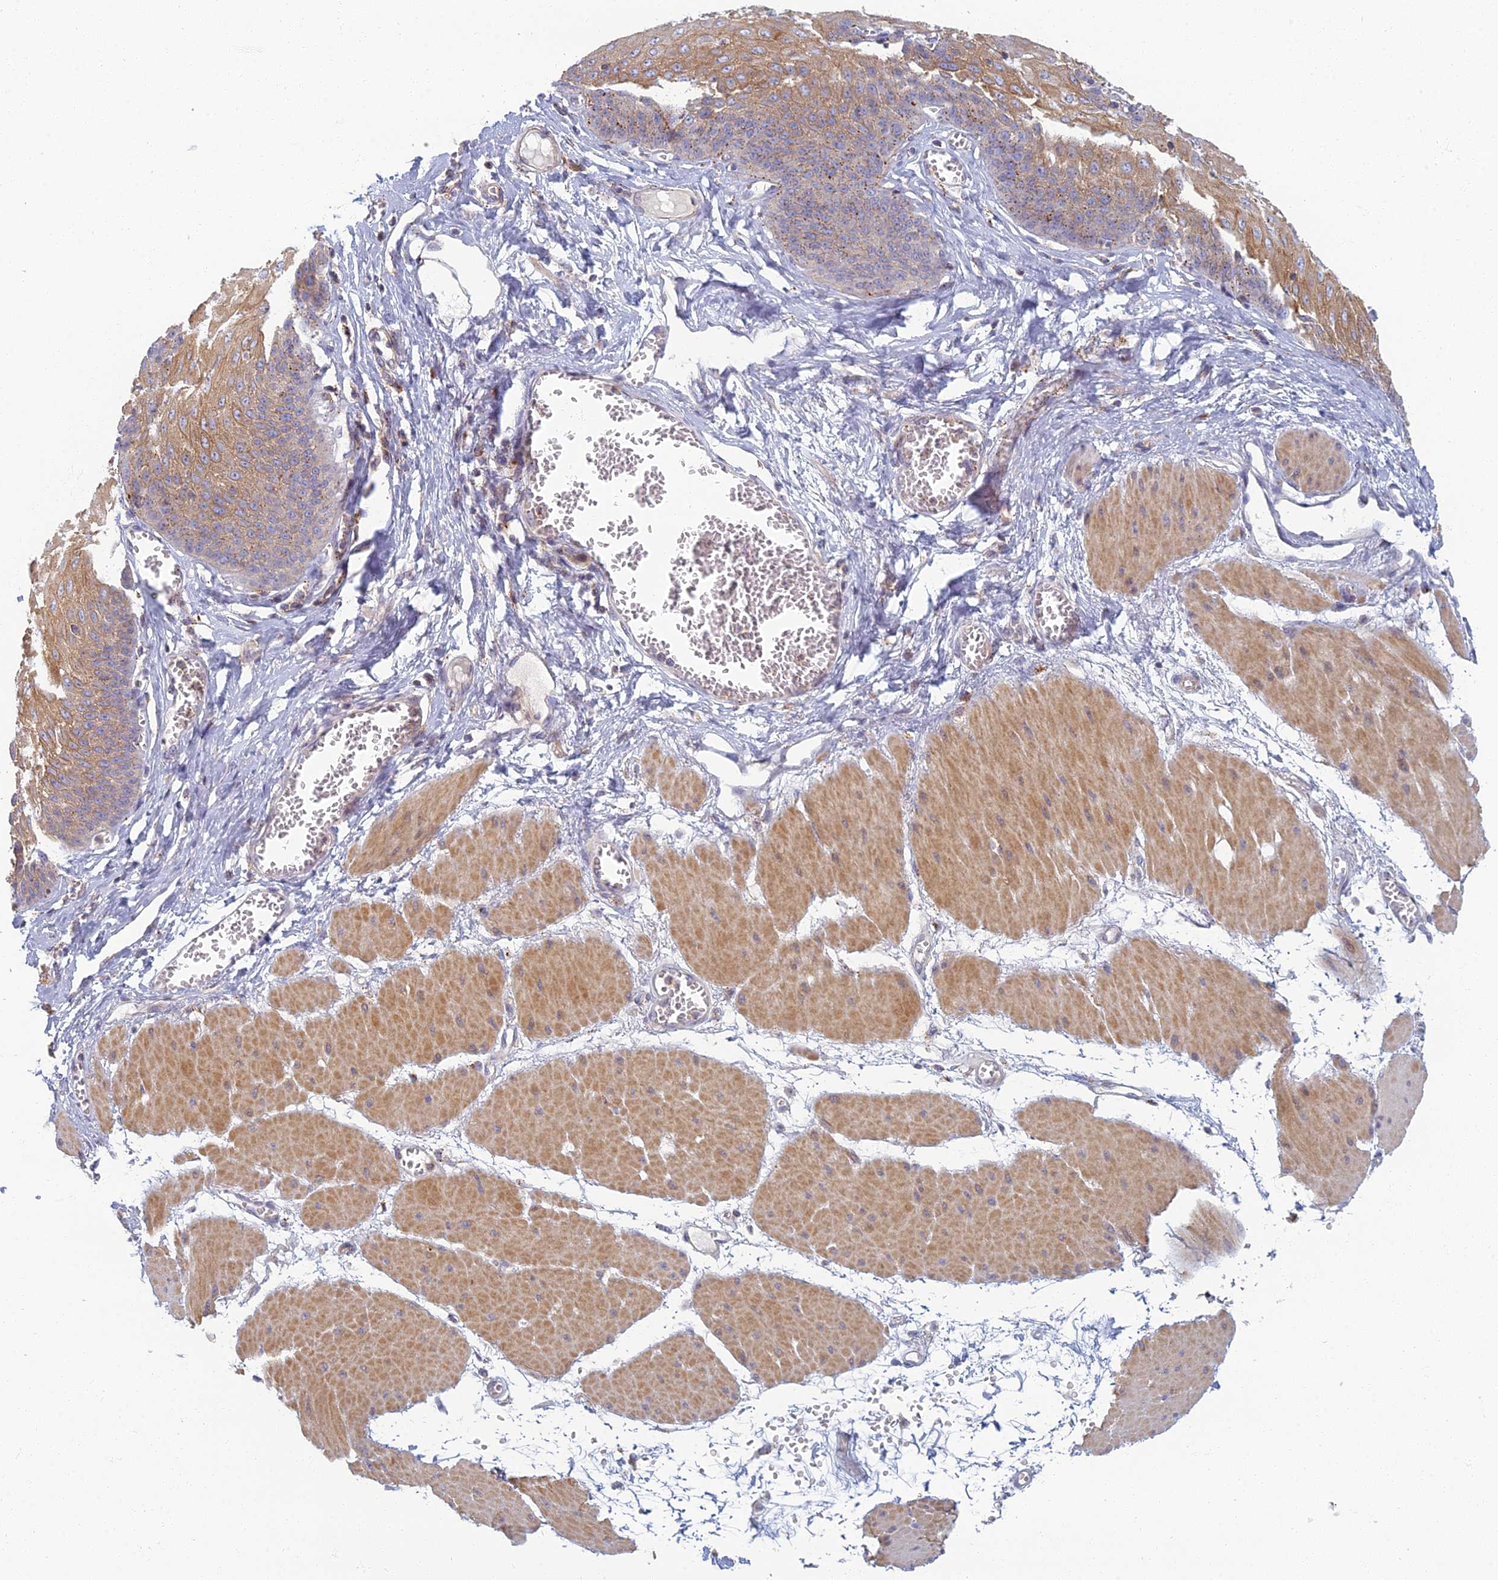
{"staining": {"intensity": "moderate", "quantity": ">75%", "location": "cytoplasmic/membranous"}, "tissue": "esophagus", "cell_type": "Squamous epithelial cells", "image_type": "normal", "snomed": [{"axis": "morphology", "description": "Normal tissue, NOS"}, {"axis": "topography", "description": "Esophagus"}], "caption": "A histopathology image of human esophagus stained for a protein demonstrates moderate cytoplasmic/membranous brown staining in squamous epithelial cells. Using DAB (brown) and hematoxylin (blue) stains, captured at high magnification using brightfield microscopy.", "gene": "CHMP4B", "patient": {"sex": "male", "age": 60}}